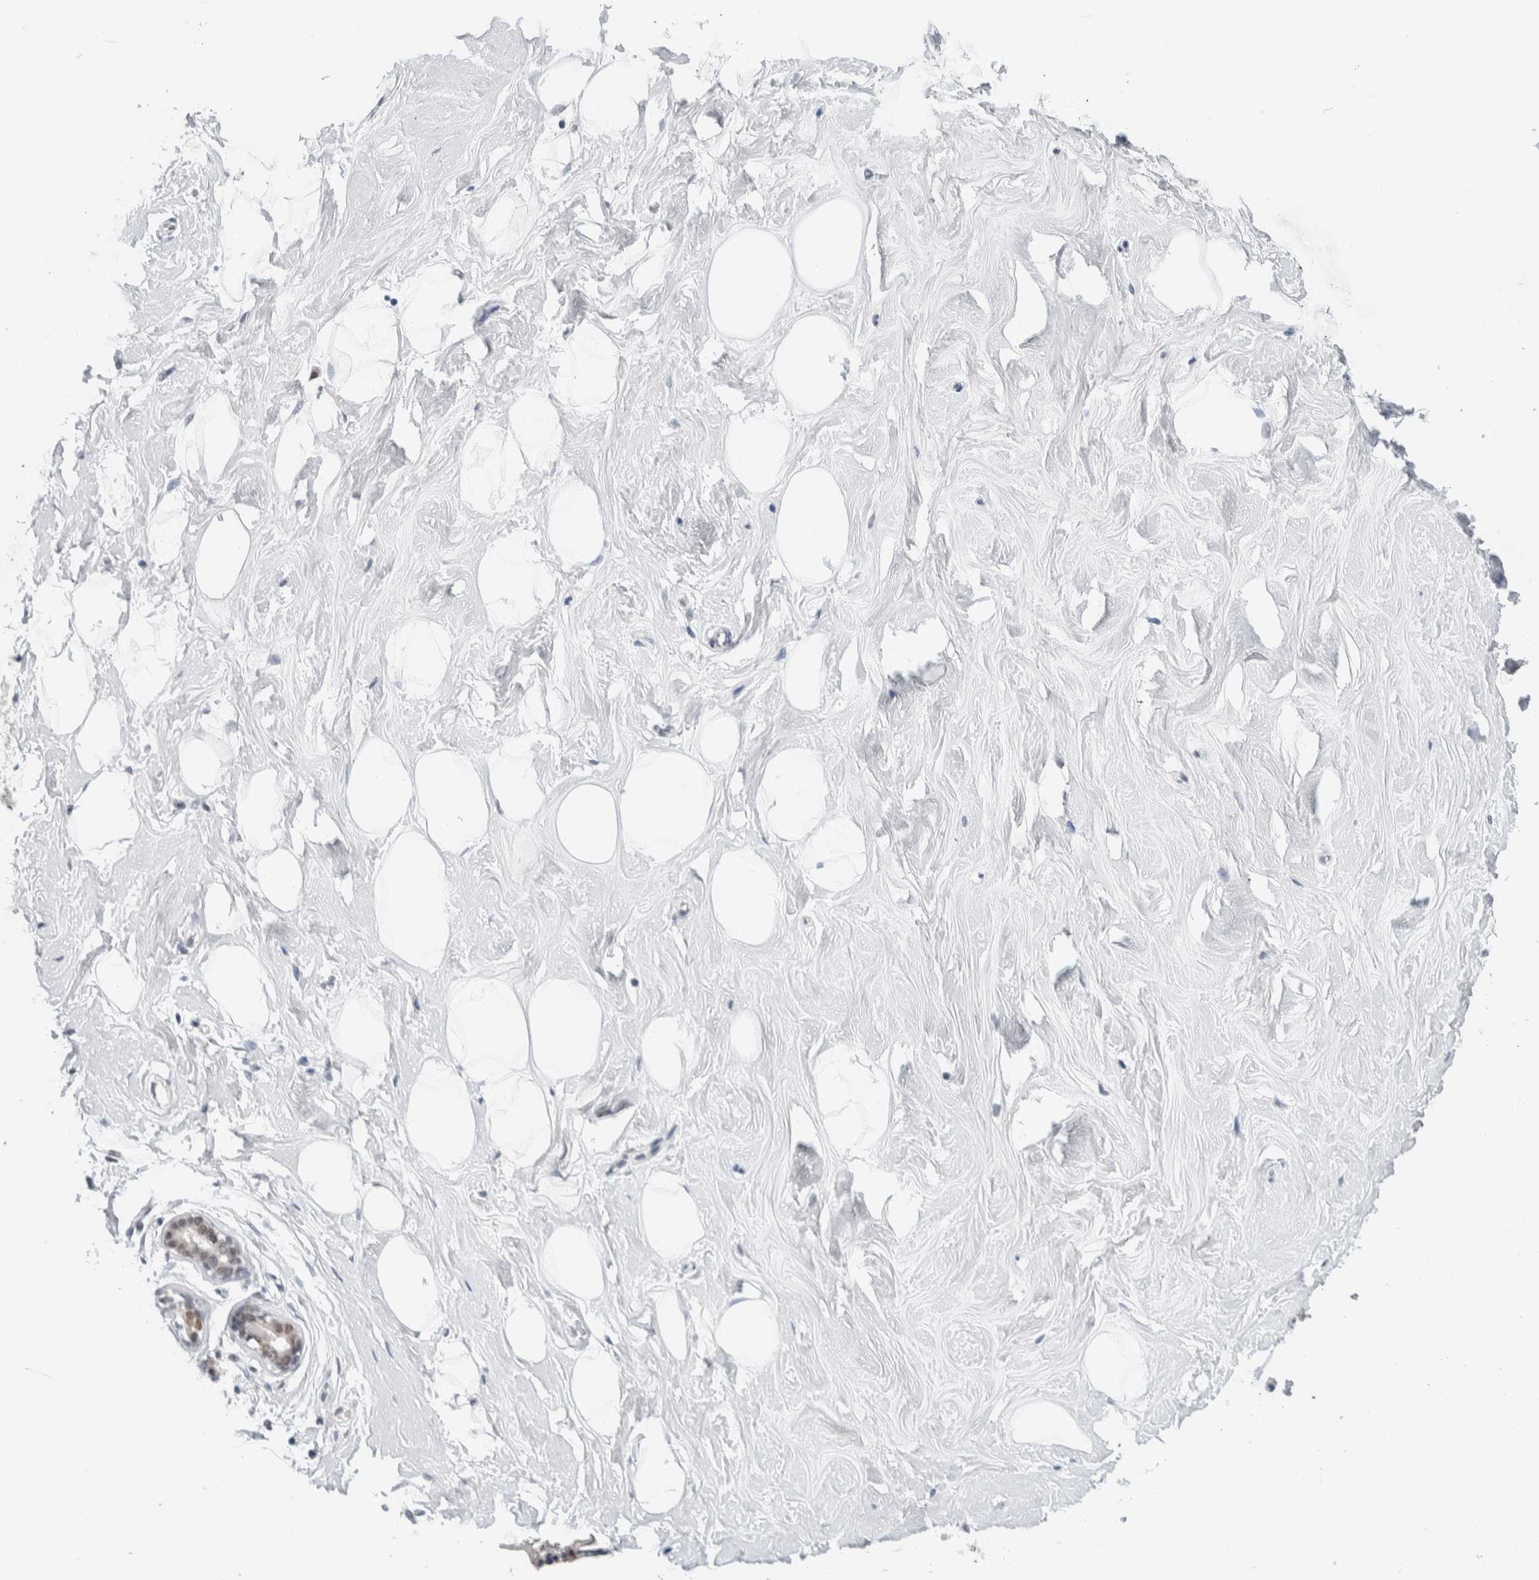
{"staining": {"intensity": "negative", "quantity": "none", "location": "none"}, "tissue": "breast", "cell_type": "Adipocytes", "image_type": "normal", "snomed": [{"axis": "morphology", "description": "Normal tissue, NOS"}, {"axis": "topography", "description": "Breast"}], "caption": "DAB (3,3'-diaminobenzidine) immunohistochemical staining of normal human breast reveals no significant staining in adipocytes. (DAB (3,3'-diaminobenzidine) IHC, high magnification).", "gene": "PRMT1", "patient": {"sex": "female", "age": 23}}